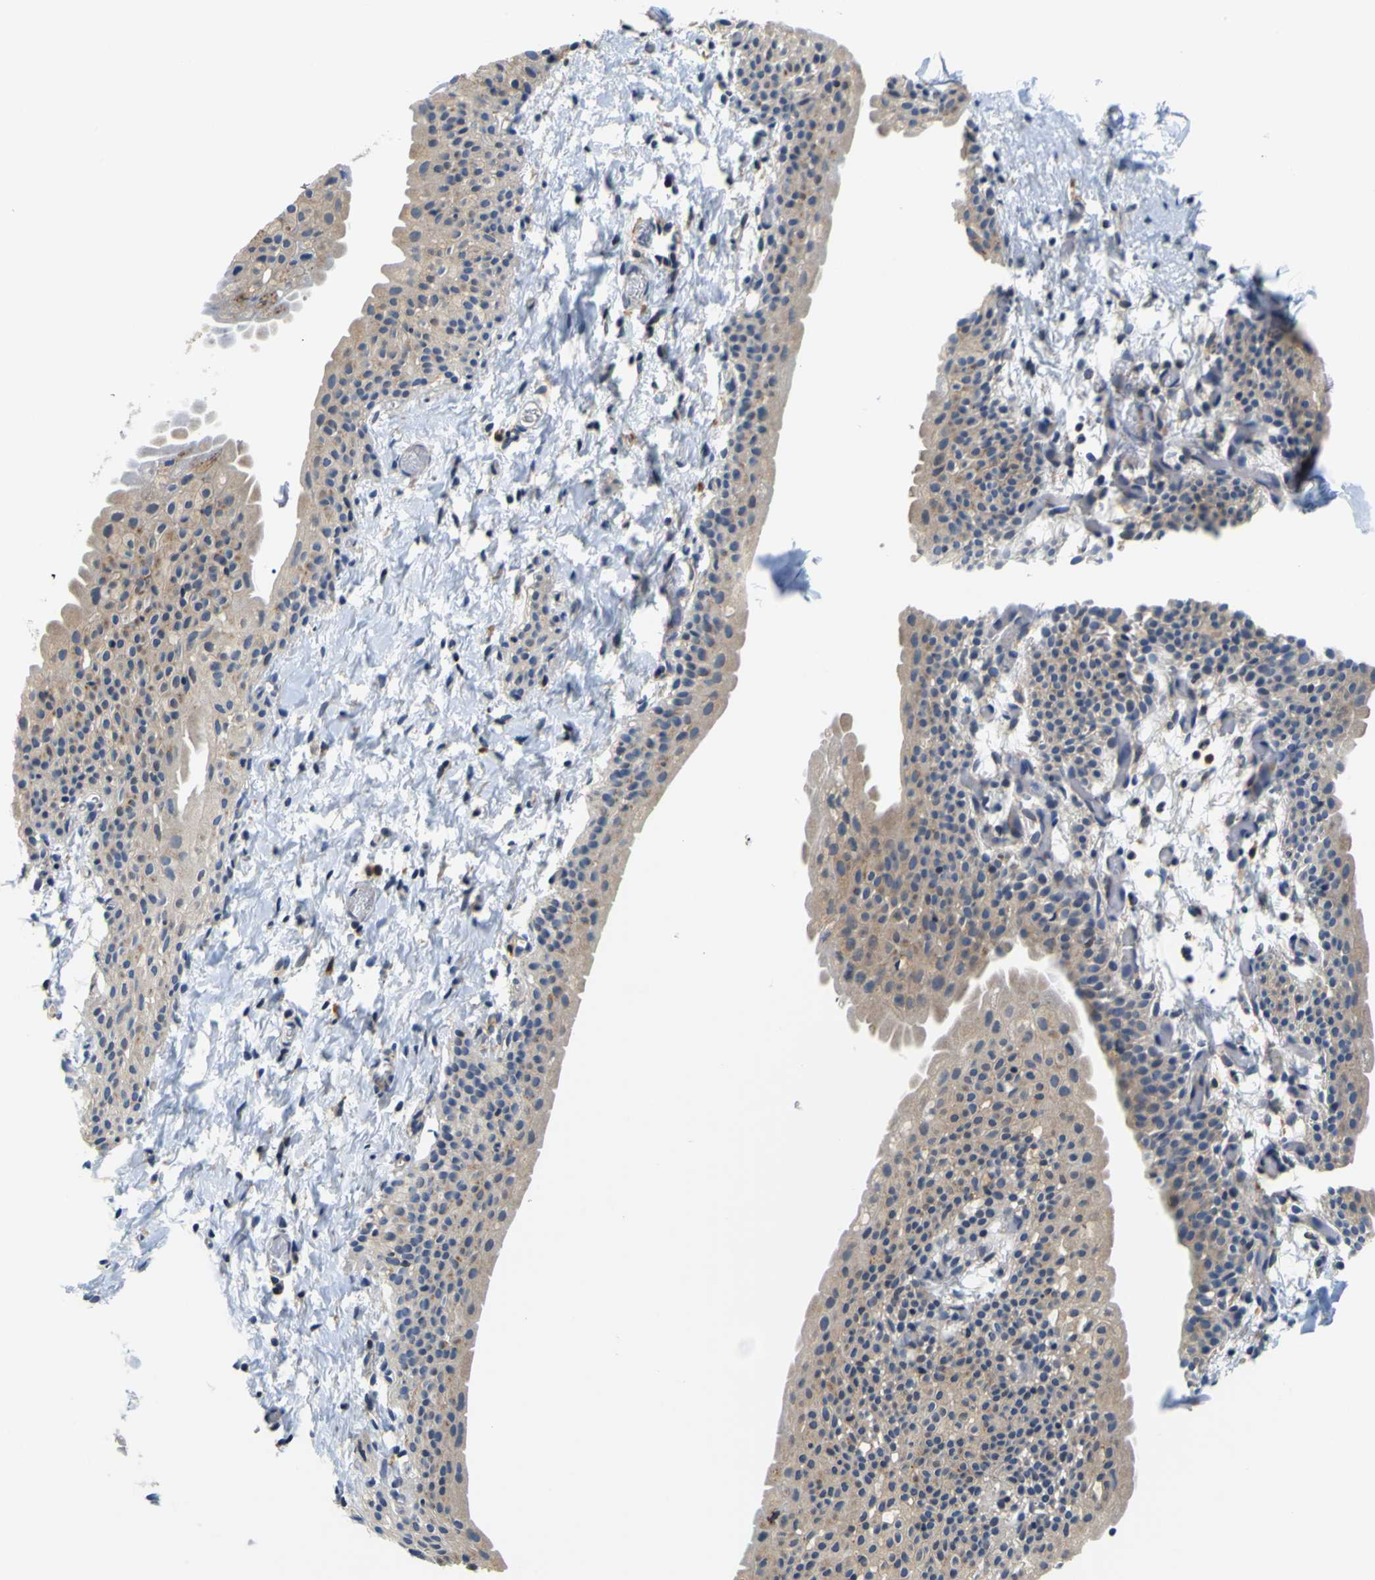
{"staining": {"intensity": "weak", "quantity": ">75%", "location": "cytoplasmic/membranous"}, "tissue": "smooth muscle", "cell_type": "Smooth muscle cells", "image_type": "normal", "snomed": [{"axis": "morphology", "description": "Normal tissue, NOS"}, {"axis": "topography", "description": "Smooth muscle"}], "caption": "IHC micrograph of benign human smooth muscle stained for a protein (brown), which demonstrates low levels of weak cytoplasmic/membranous positivity in about >75% of smooth muscle cells.", "gene": "TNIK", "patient": {"sex": "male", "age": 16}}